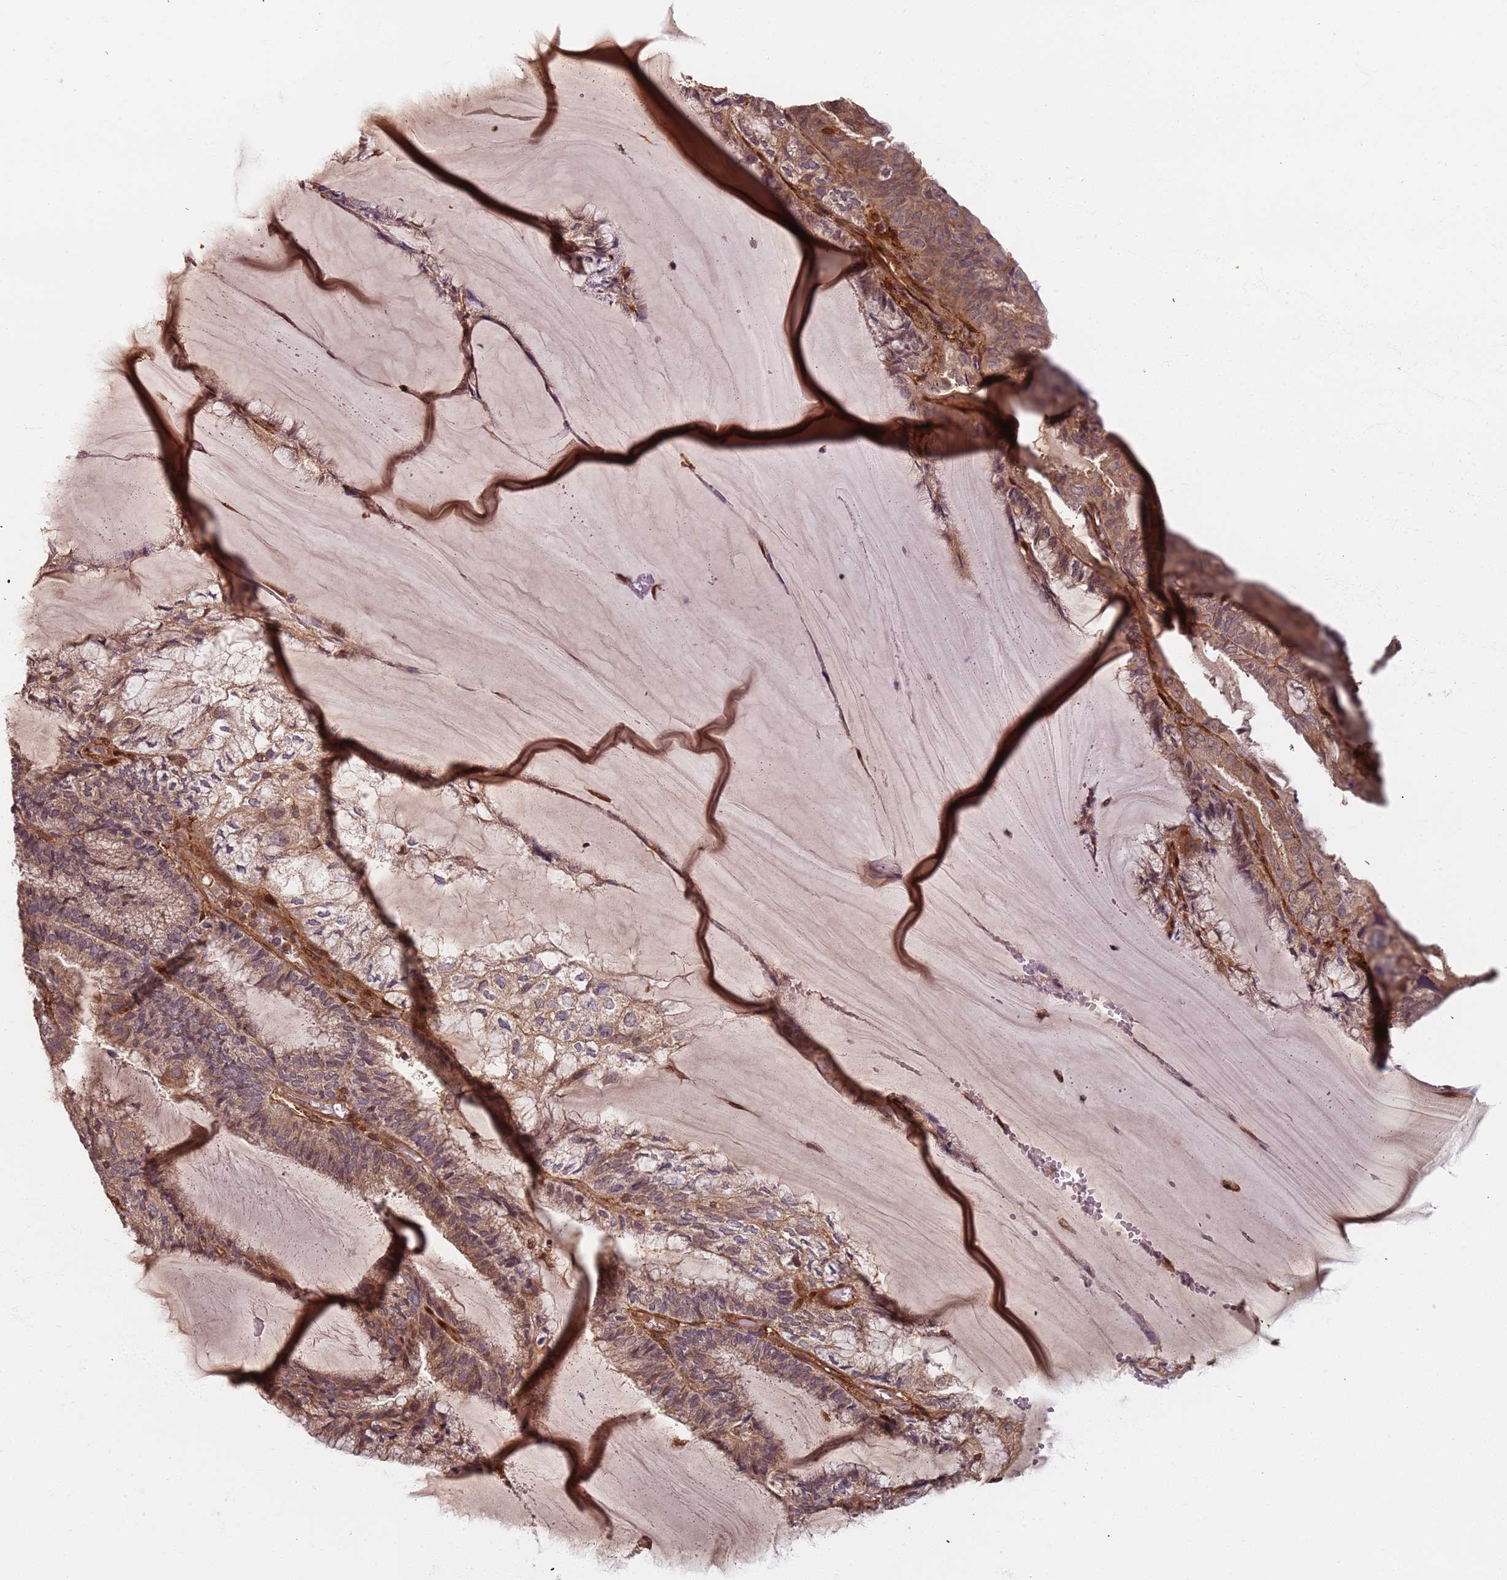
{"staining": {"intensity": "weak", "quantity": ">75%", "location": "cytoplasmic/membranous"}, "tissue": "endometrial cancer", "cell_type": "Tumor cells", "image_type": "cancer", "snomed": [{"axis": "morphology", "description": "Adenocarcinoma, NOS"}, {"axis": "topography", "description": "Endometrium"}], "caption": "Adenocarcinoma (endometrial) tissue demonstrates weak cytoplasmic/membranous staining in approximately >75% of tumor cells (Stains: DAB in brown, nuclei in blue, Microscopy: brightfield microscopy at high magnification).", "gene": "SDCCAG8", "patient": {"sex": "female", "age": 81}}